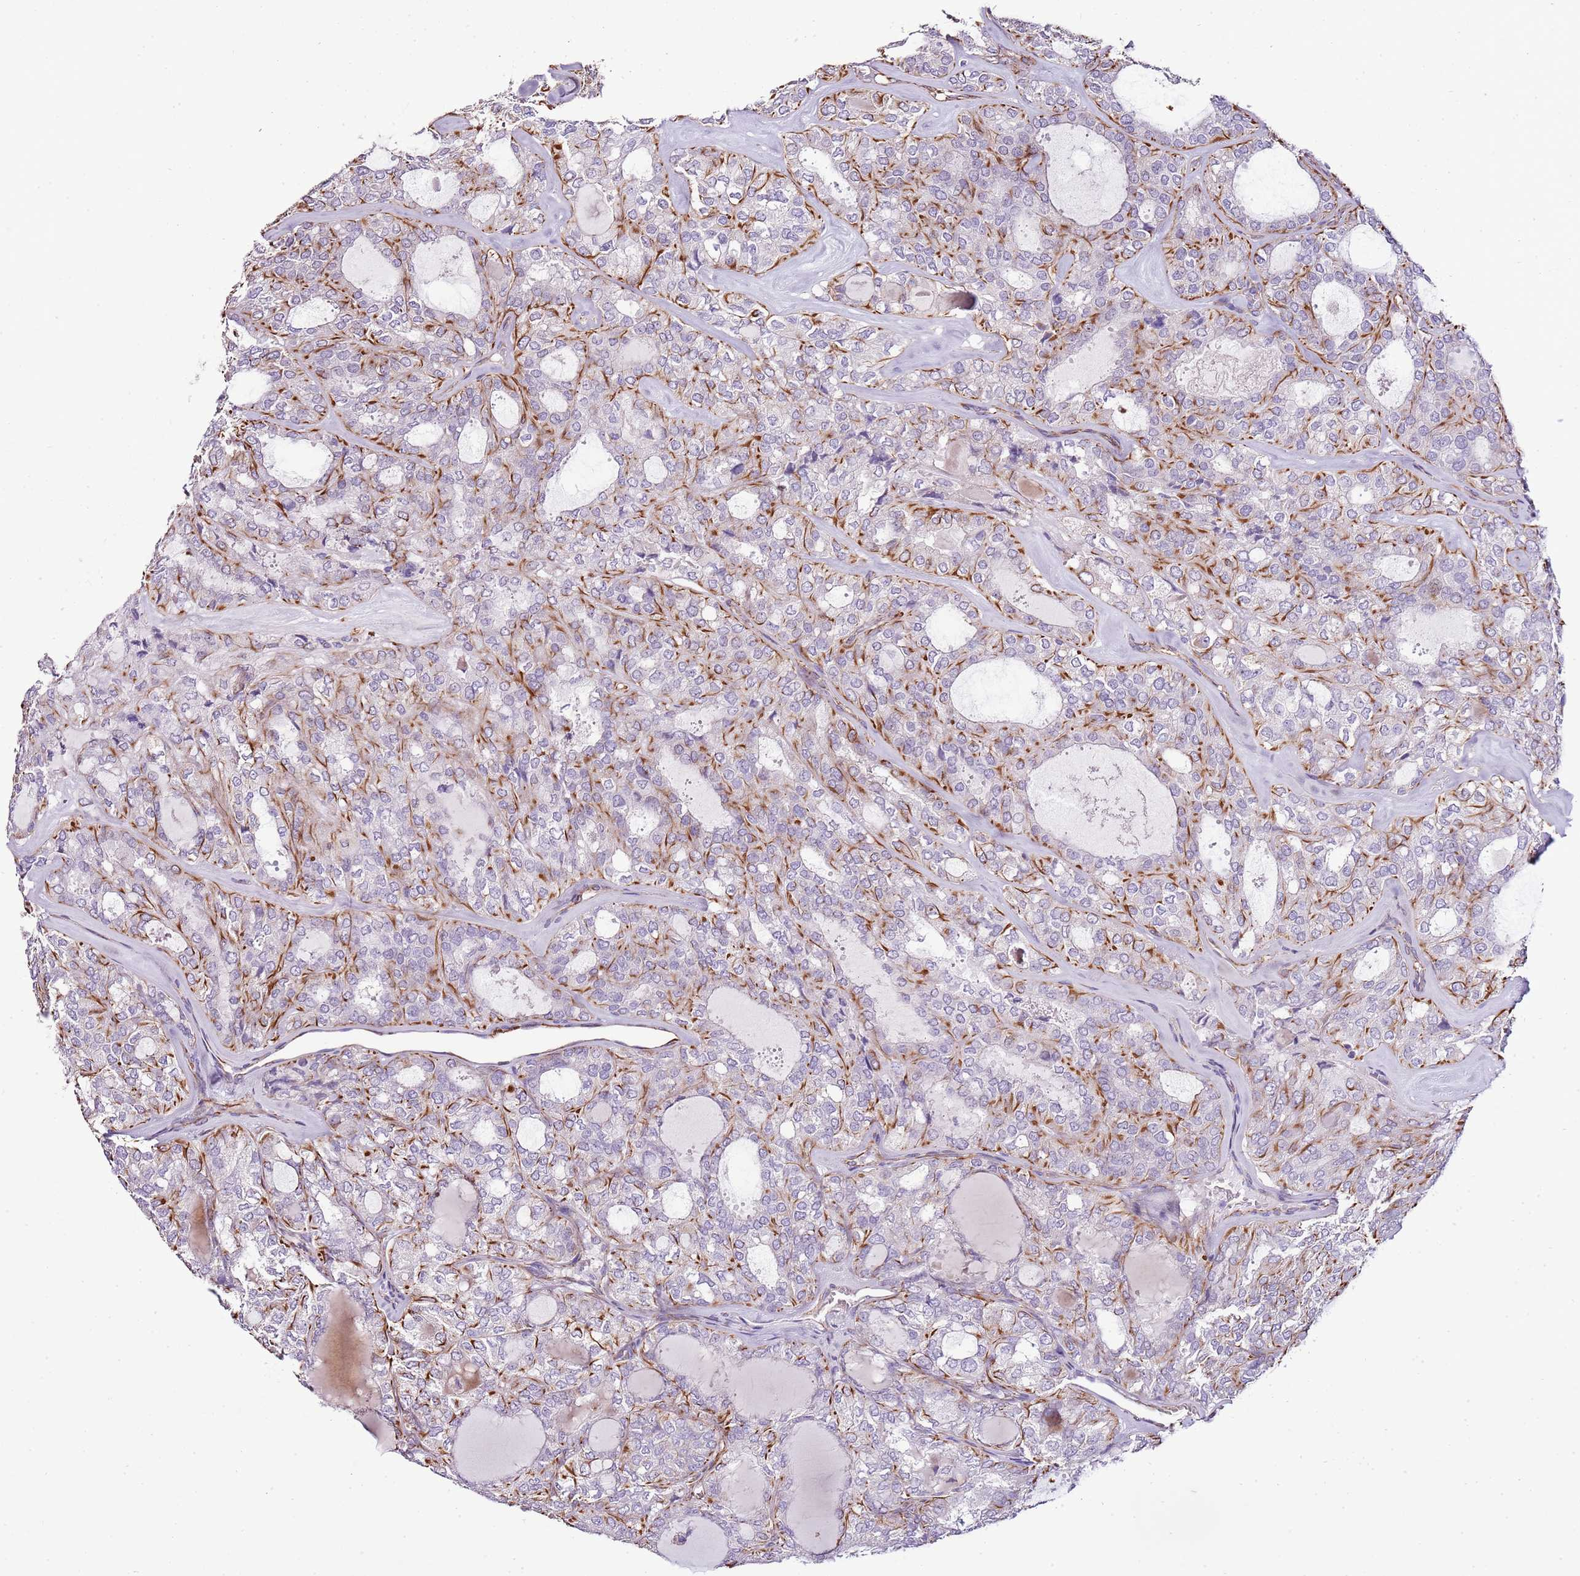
{"staining": {"intensity": "strong", "quantity": "<25%", "location": "cytoplasmic/membranous"}, "tissue": "thyroid cancer", "cell_type": "Tumor cells", "image_type": "cancer", "snomed": [{"axis": "morphology", "description": "Follicular adenoma carcinoma, NOS"}, {"axis": "topography", "description": "Thyroid gland"}], "caption": "This image shows IHC staining of human follicular adenoma carcinoma (thyroid), with medium strong cytoplasmic/membranous expression in approximately <25% of tumor cells.", "gene": "ZNF786", "patient": {"sex": "male", "age": 75}}